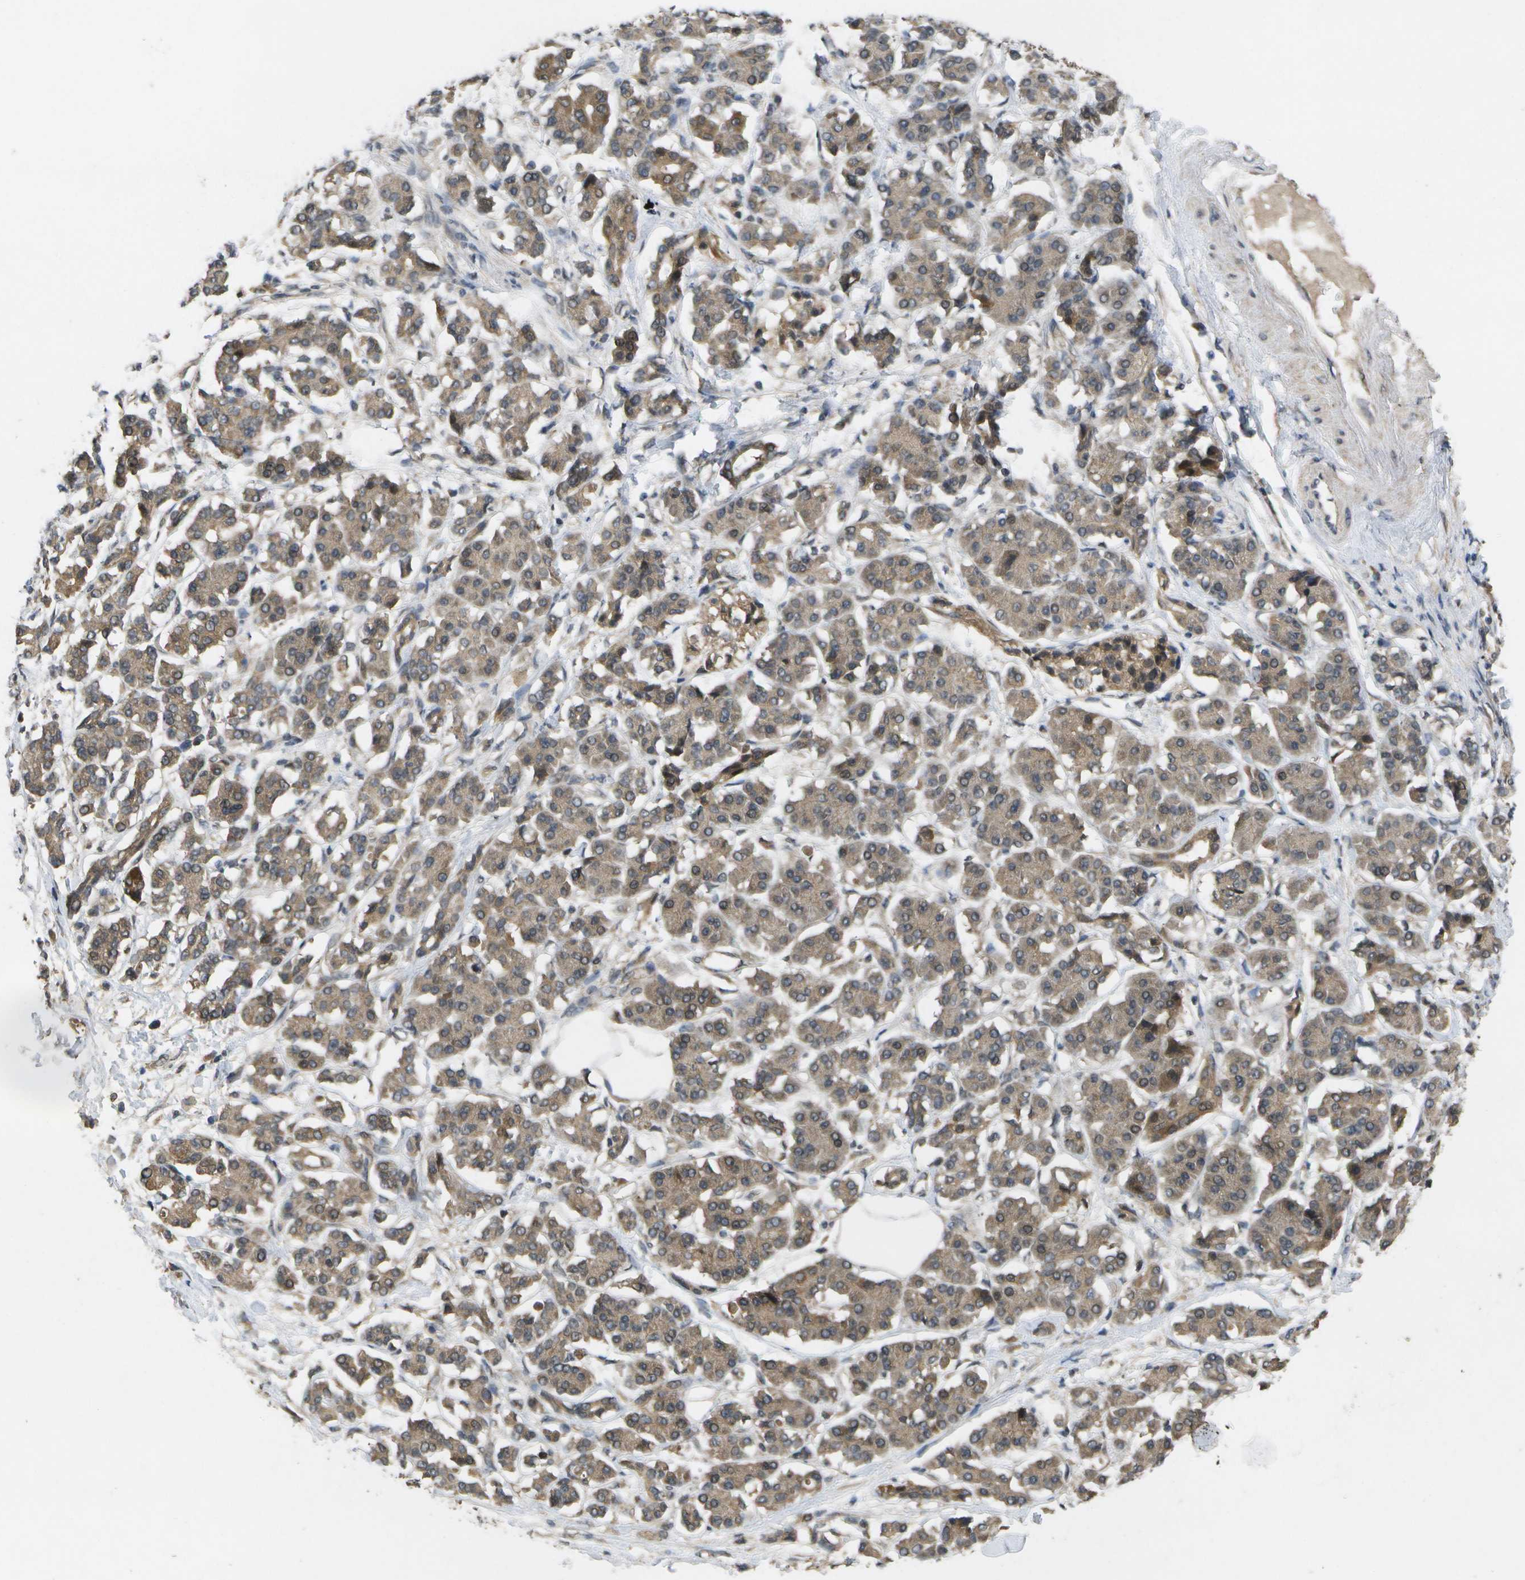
{"staining": {"intensity": "moderate", "quantity": ">75%", "location": "cytoplasmic/membranous"}, "tissue": "pancreatic cancer", "cell_type": "Tumor cells", "image_type": "cancer", "snomed": [{"axis": "morphology", "description": "Adenocarcinoma, NOS"}, {"axis": "topography", "description": "Pancreas"}], "caption": "Immunohistochemical staining of human pancreatic cancer exhibits moderate cytoplasmic/membranous protein expression in approximately >75% of tumor cells.", "gene": "ALAS1", "patient": {"sex": "female", "age": 56}}